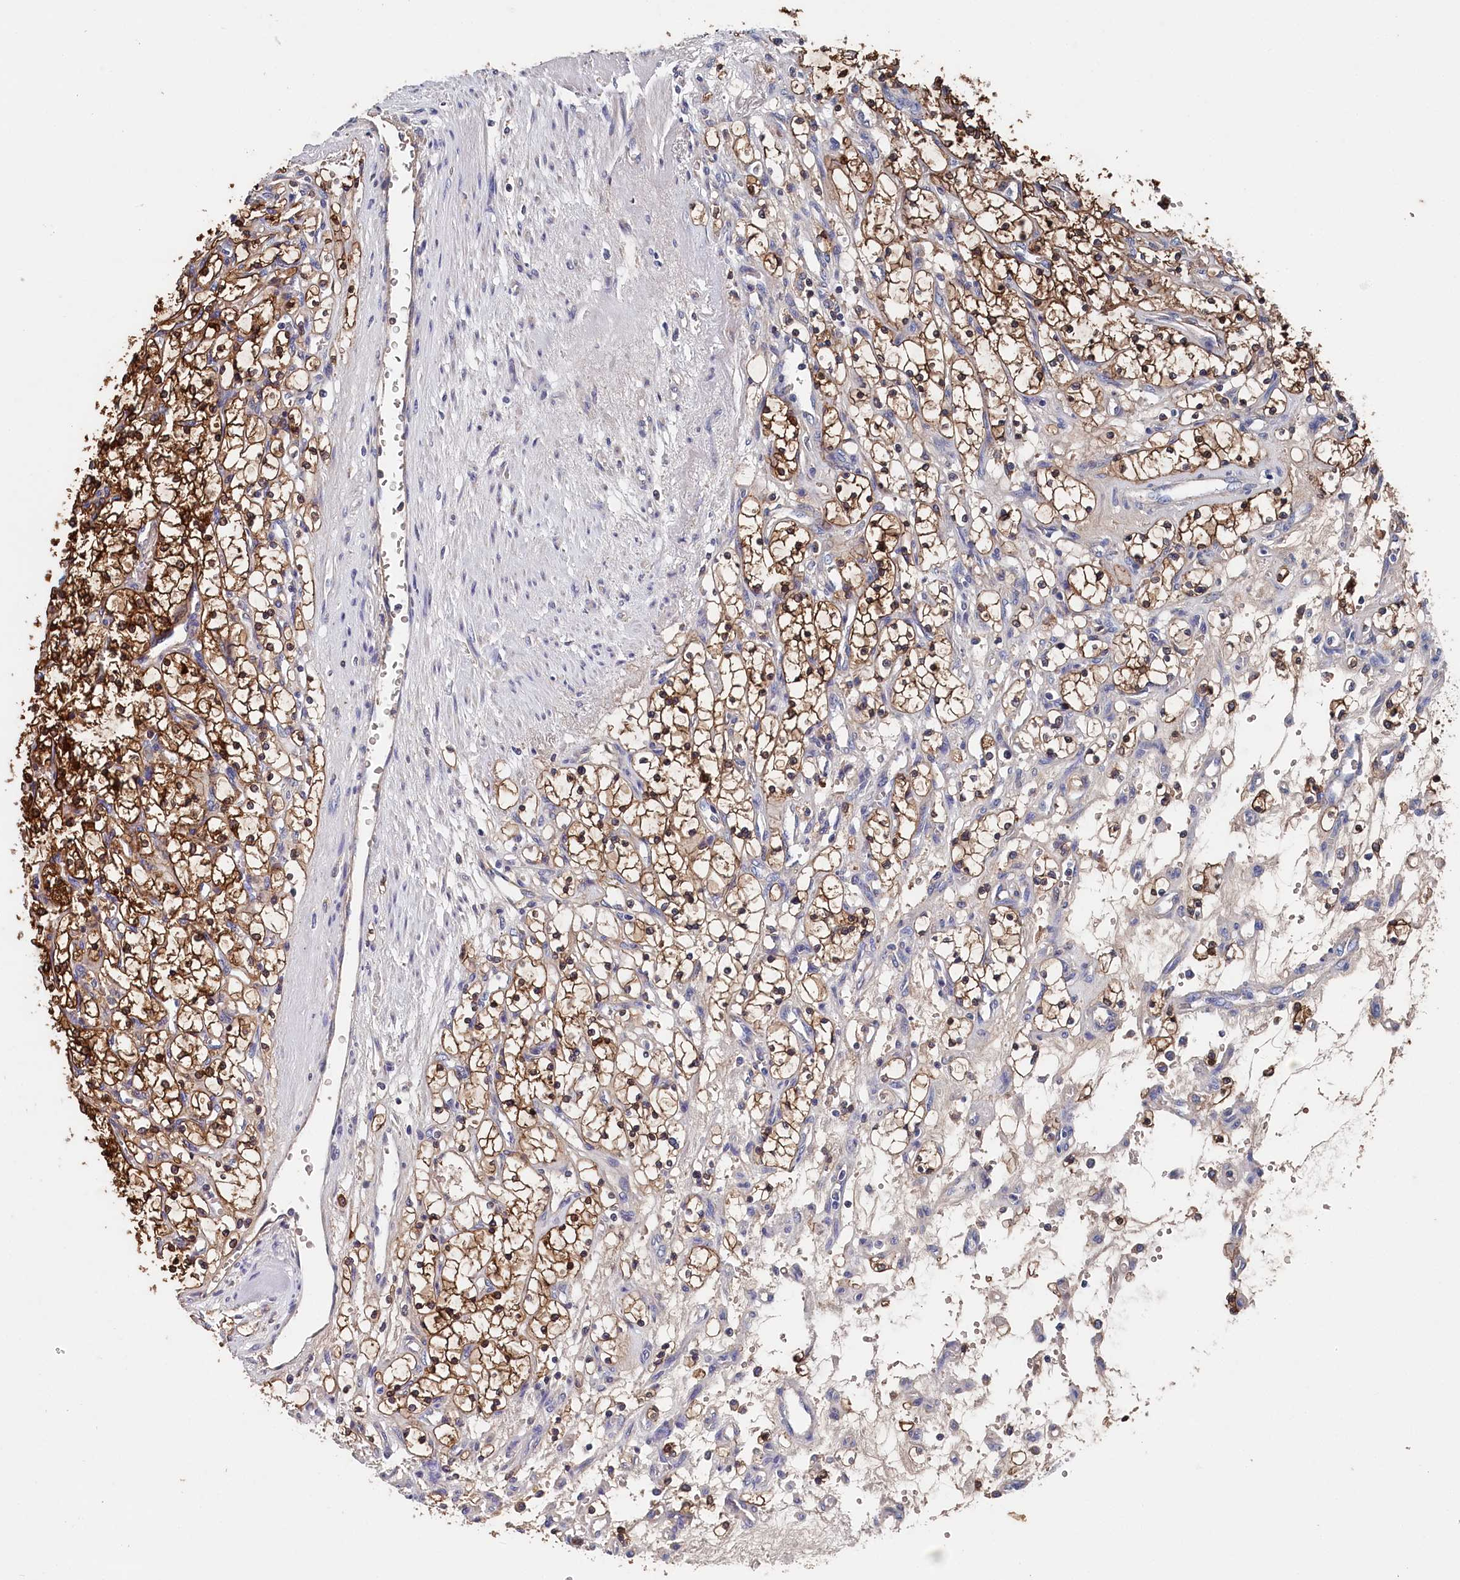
{"staining": {"intensity": "strong", "quantity": ">75%", "location": "cytoplasmic/membranous"}, "tissue": "renal cancer", "cell_type": "Tumor cells", "image_type": "cancer", "snomed": [{"axis": "morphology", "description": "Adenocarcinoma, NOS"}, {"axis": "topography", "description": "Kidney"}], "caption": "Renal cancer (adenocarcinoma) was stained to show a protein in brown. There is high levels of strong cytoplasmic/membranous staining in about >75% of tumor cells. Using DAB (brown) and hematoxylin (blue) stains, captured at high magnification using brightfield microscopy.", "gene": "BHMT", "patient": {"sex": "female", "age": 69}}